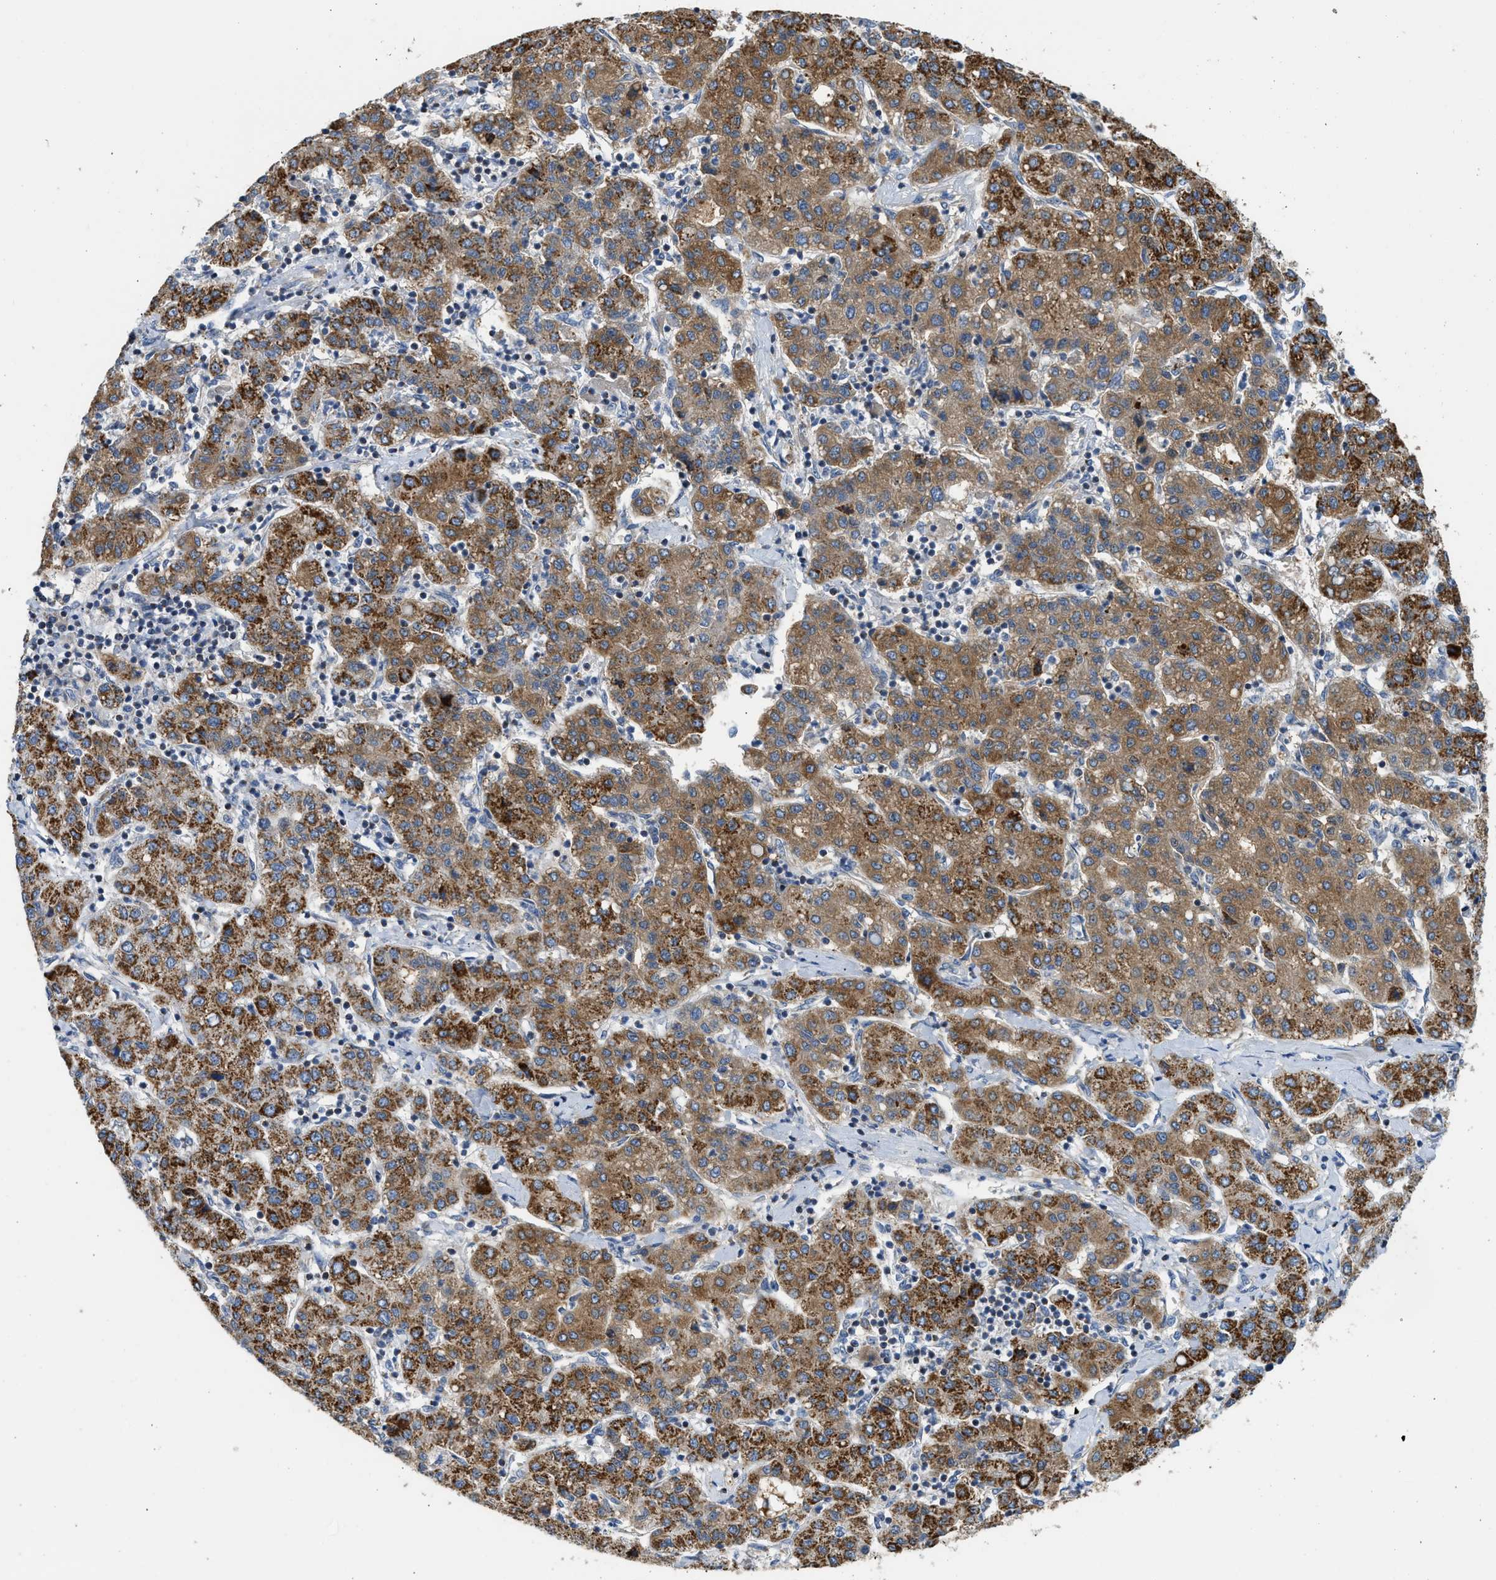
{"staining": {"intensity": "strong", "quantity": ">75%", "location": "cytoplasmic/membranous"}, "tissue": "liver cancer", "cell_type": "Tumor cells", "image_type": "cancer", "snomed": [{"axis": "morphology", "description": "Carcinoma, Hepatocellular, NOS"}, {"axis": "topography", "description": "Liver"}], "caption": "IHC of liver hepatocellular carcinoma exhibits high levels of strong cytoplasmic/membranous positivity in about >75% of tumor cells.", "gene": "GOT2", "patient": {"sex": "male", "age": 65}}